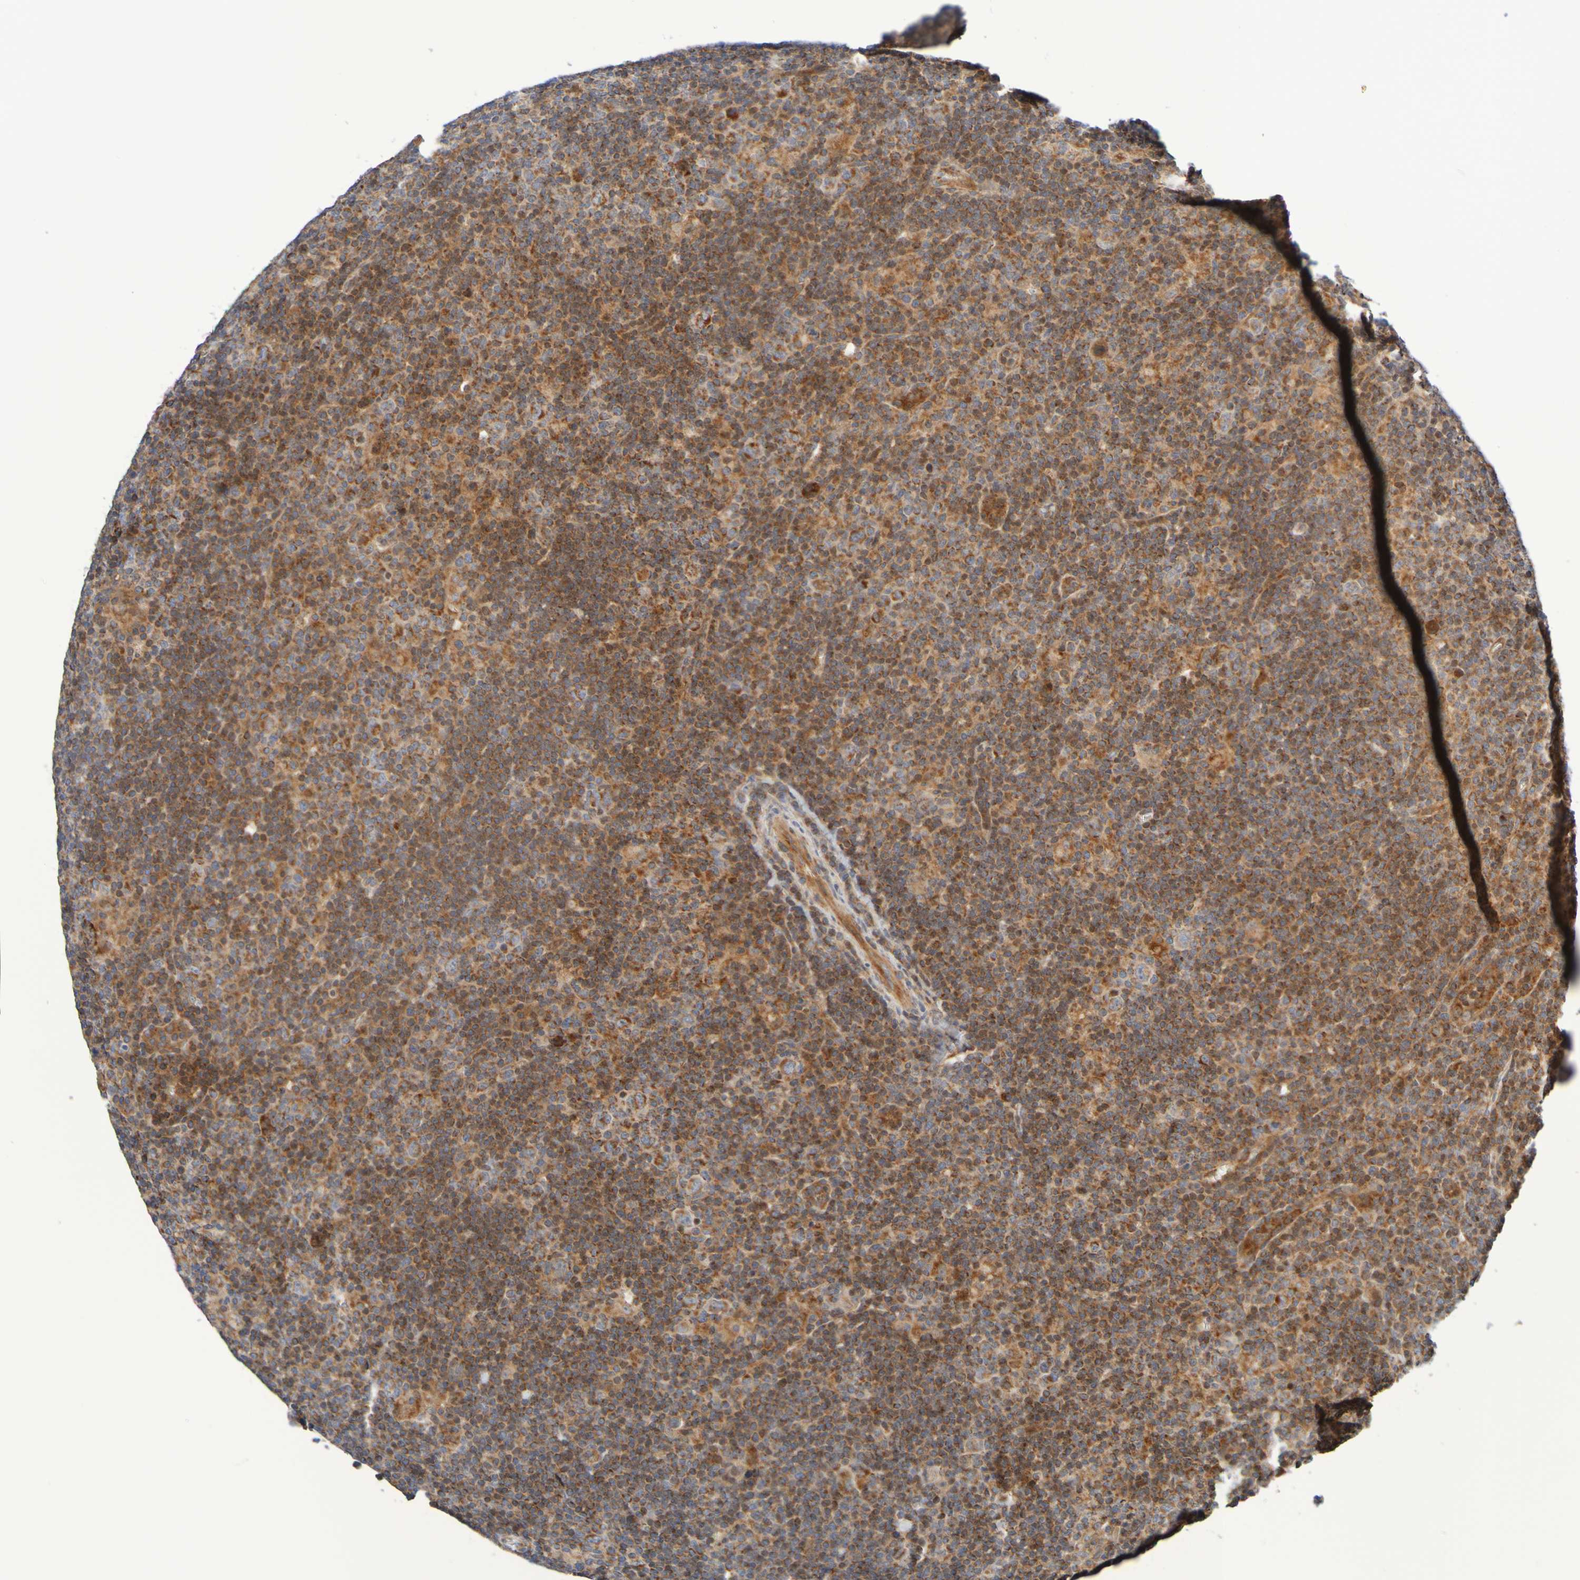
{"staining": {"intensity": "strong", "quantity": ">75%", "location": "cytoplasmic/membranous"}, "tissue": "lymphoma", "cell_type": "Tumor cells", "image_type": "cancer", "snomed": [{"axis": "morphology", "description": "Hodgkin's disease, NOS"}, {"axis": "topography", "description": "Lymph node"}], "caption": "Lymphoma stained for a protein exhibits strong cytoplasmic/membranous positivity in tumor cells. (IHC, brightfield microscopy, high magnification).", "gene": "CCDC51", "patient": {"sex": "female", "age": 57}}